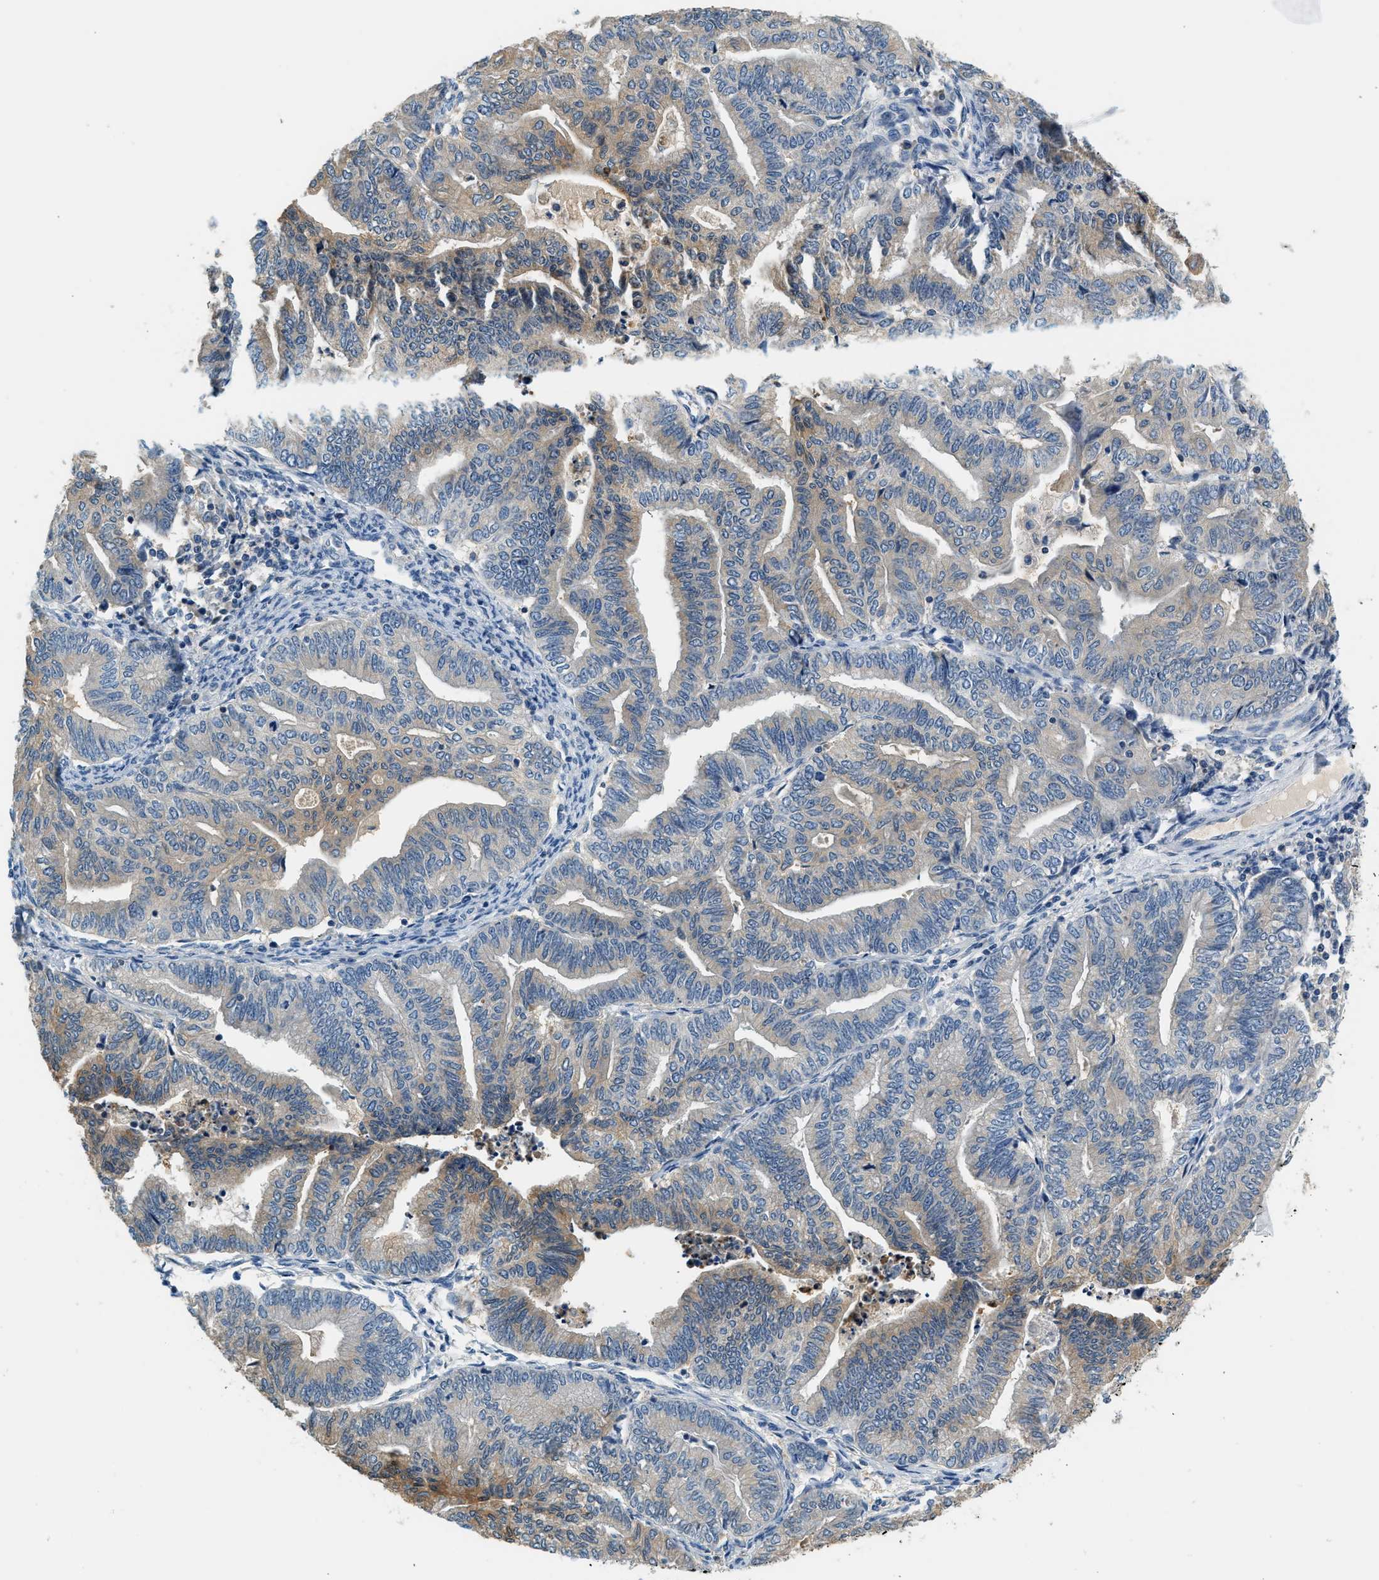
{"staining": {"intensity": "moderate", "quantity": "<25%", "location": "cytoplasmic/membranous"}, "tissue": "endometrial cancer", "cell_type": "Tumor cells", "image_type": "cancer", "snomed": [{"axis": "morphology", "description": "Adenocarcinoma, NOS"}, {"axis": "topography", "description": "Endometrium"}], "caption": "Protein staining displays moderate cytoplasmic/membranous staining in approximately <25% of tumor cells in adenocarcinoma (endometrial).", "gene": "SLC35E1", "patient": {"sex": "female", "age": 79}}